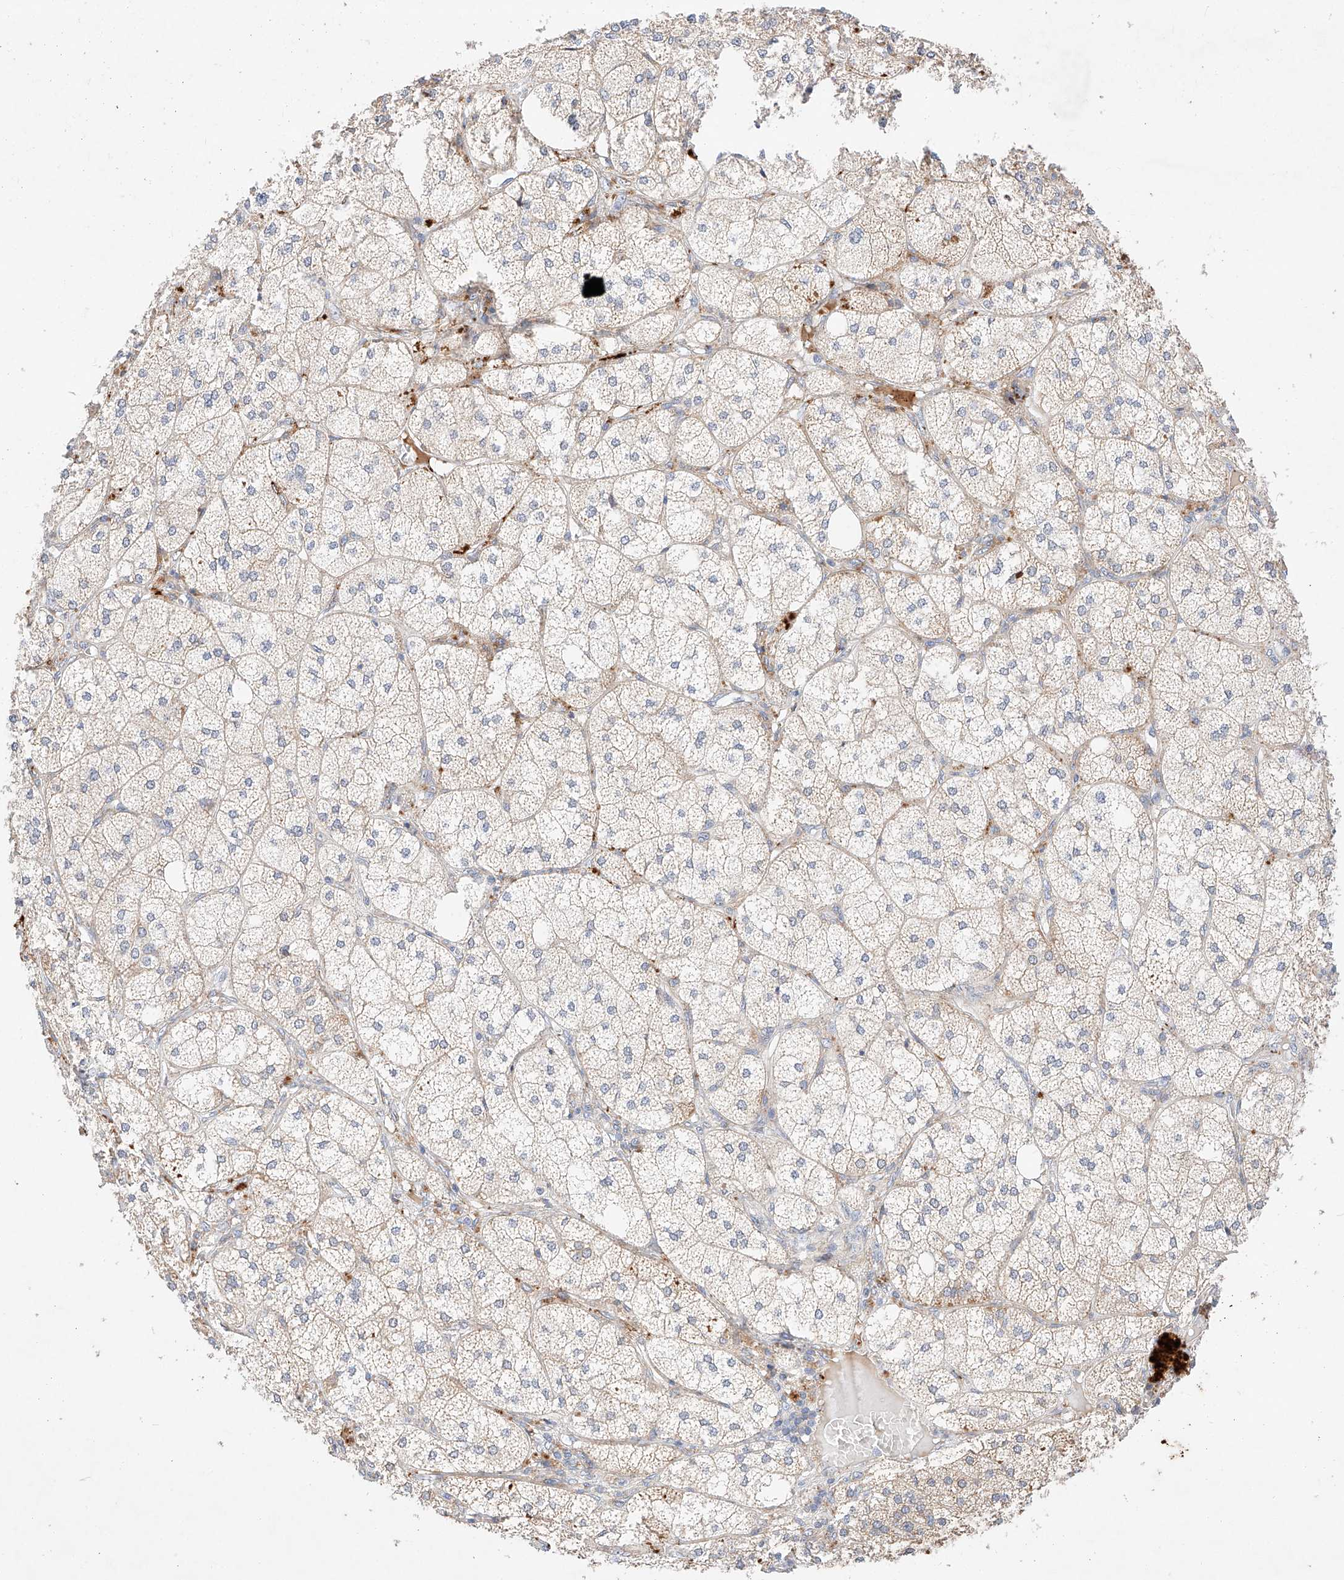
{"staining": {"intensity": "strong", "quantity": "25%-75%", "location": "cytoplasmic/membranous"}, "tissue": "adrenal gland", "cell_type": "Glandular cells", "image_type": "normal", "snomed": [{"axis": "morphology", "description": "Normal tissue, NOS"}, {"axis": "topography", "description": "Adrenal gland"}], "caption": "A brown stain highlights strong cytoplasmic/membranous expression of a protein in glandular cells of unremarkable adrenal gland. (DAB = brown stain, brightfield microscopy at high magnification).", "gene": "OSGEPL1", "patient": {"sex": "female", "age": 61}}